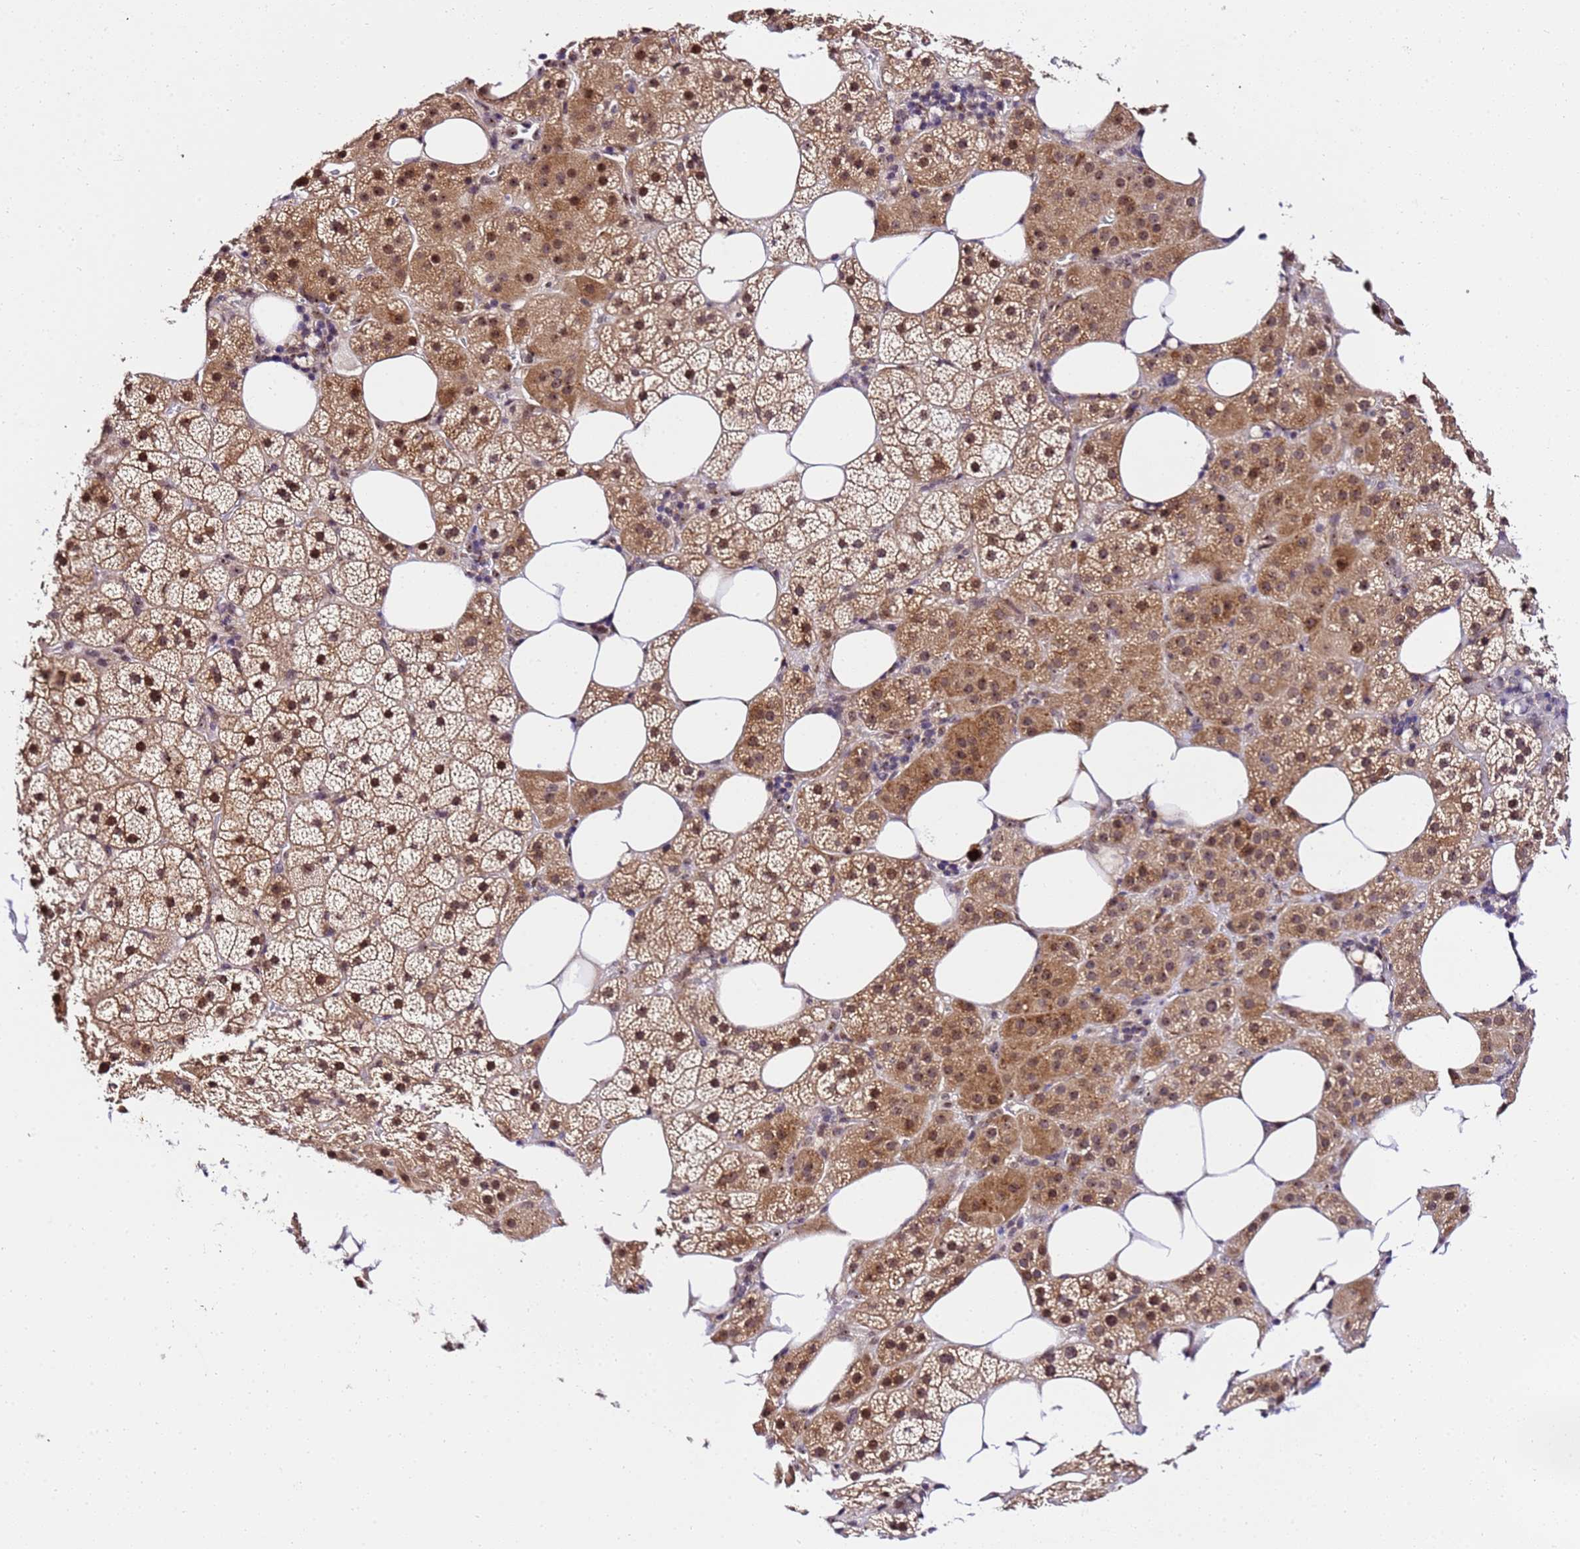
{"staining": {"intensity": "moderate", "quantity": ">75%", "location": "cytoplasmic/membranous,nuclear"}, "tissue": "adrenal gland", "cell_type": "Glandular cells", "image_type": "normal", "snomed": [{"axis": "morphology", "description": "Normal tissue, NOS"}, {"axis": "topography", "description": "Adrenal gland"}], "caption": "An immunohistochemistry (IHC) micrograph of unremarkable tissue is shown. Protein staining in brown shows moderate cytoplasmic/membranous,nuclear positivity in adrenal gland within glandular cells. Immunohistochemistry stains the protein of interest in brown and the nuclei are stained blue.", "gene": "SLX4IP", "patient": {"sex": "female", "age": 59}}